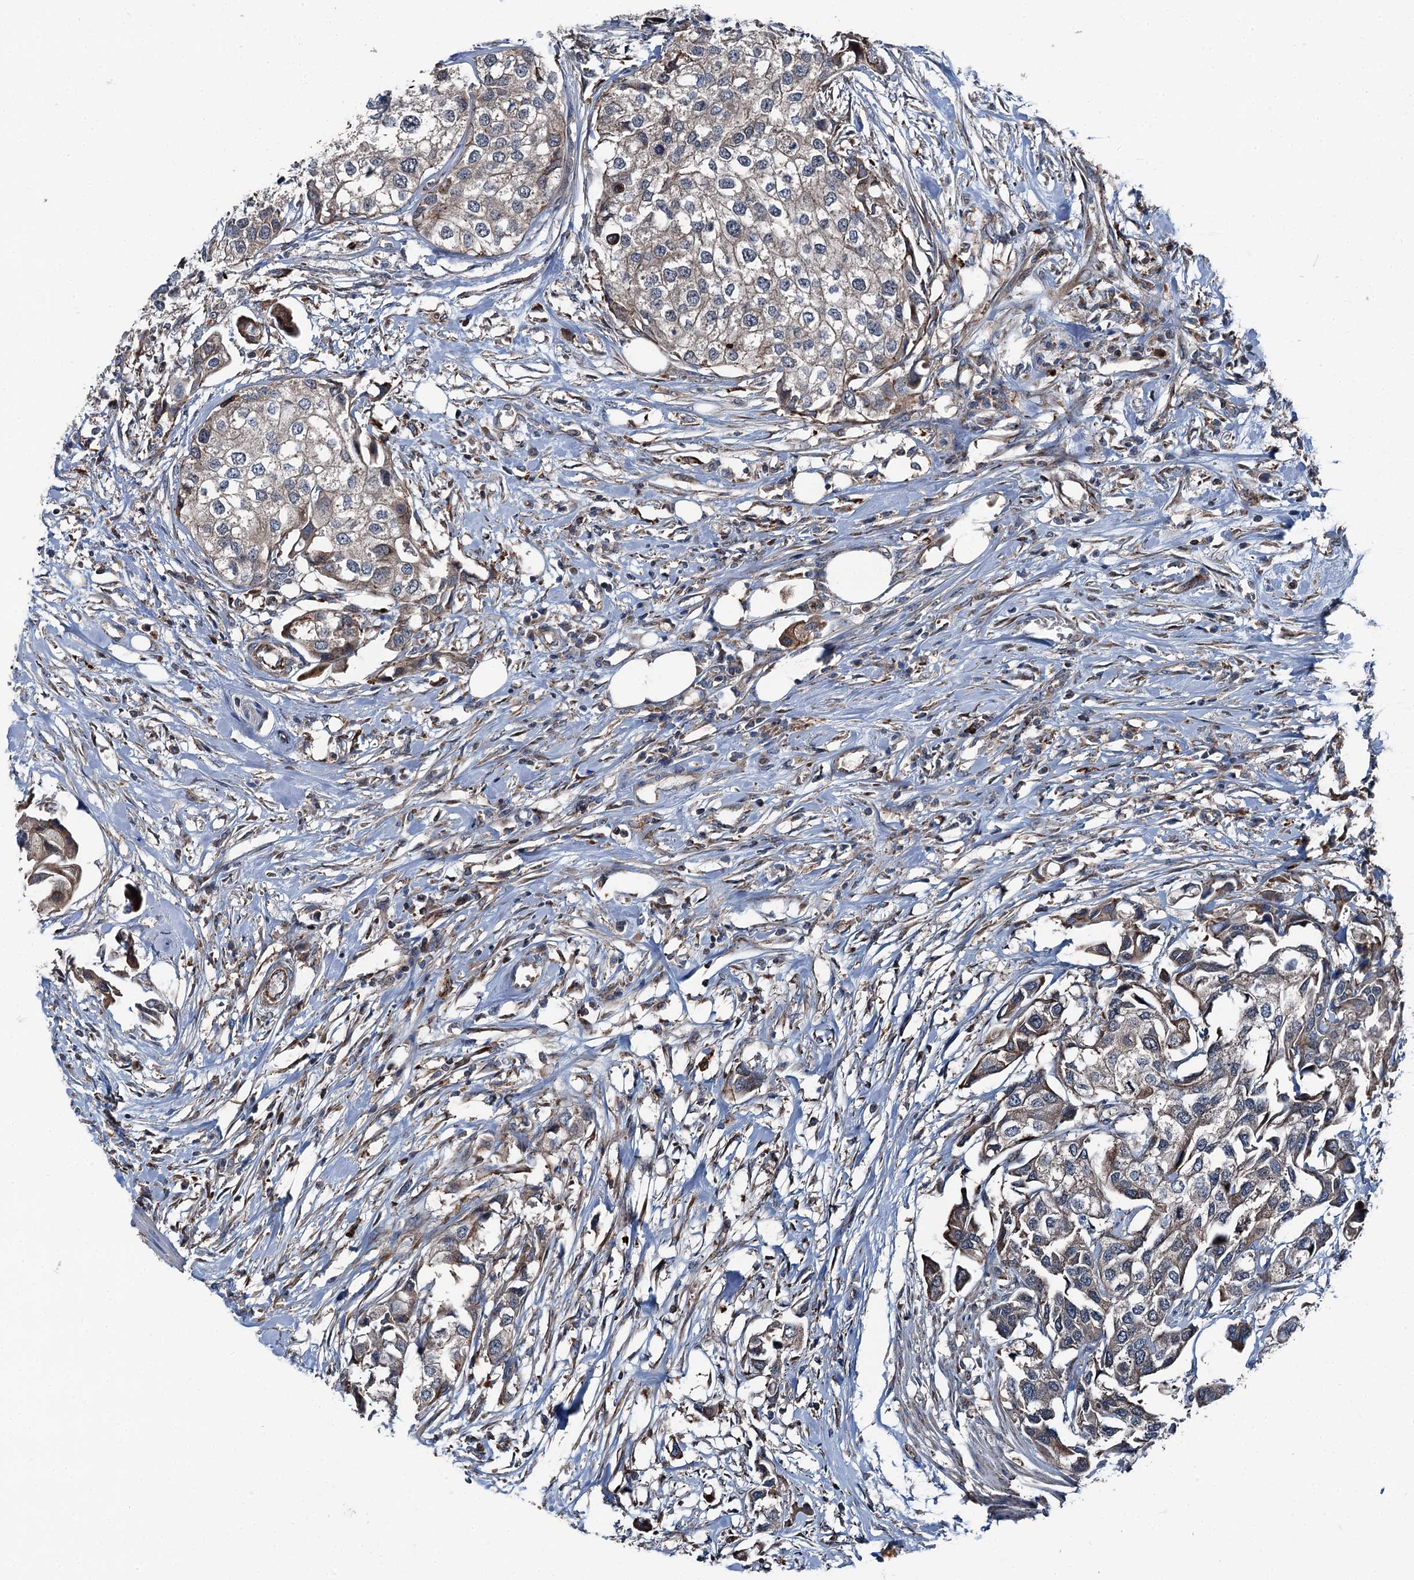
{"staining": {"intensity": "weak", "quantity": "25%-75%", "location": "cytoplasmic/membranous"}, "tissue": "urothelial cancer", "cell_type": "Tumor cells", "image_type": "cancer", "snomed": [{"axis": "morphology", "description": "Urothelial carcinoma, High grade"}, {"axis": "topography", "description": "Urinary bladder"}], "caption": "Protein staining demonstrates weak cytoplasmic/membranous staining in about 25%-75% of tumor cells in high-grade urothelial carcinoma.", "gene": "POLR1D", "patient": {"sex": "male", "age": 64}}